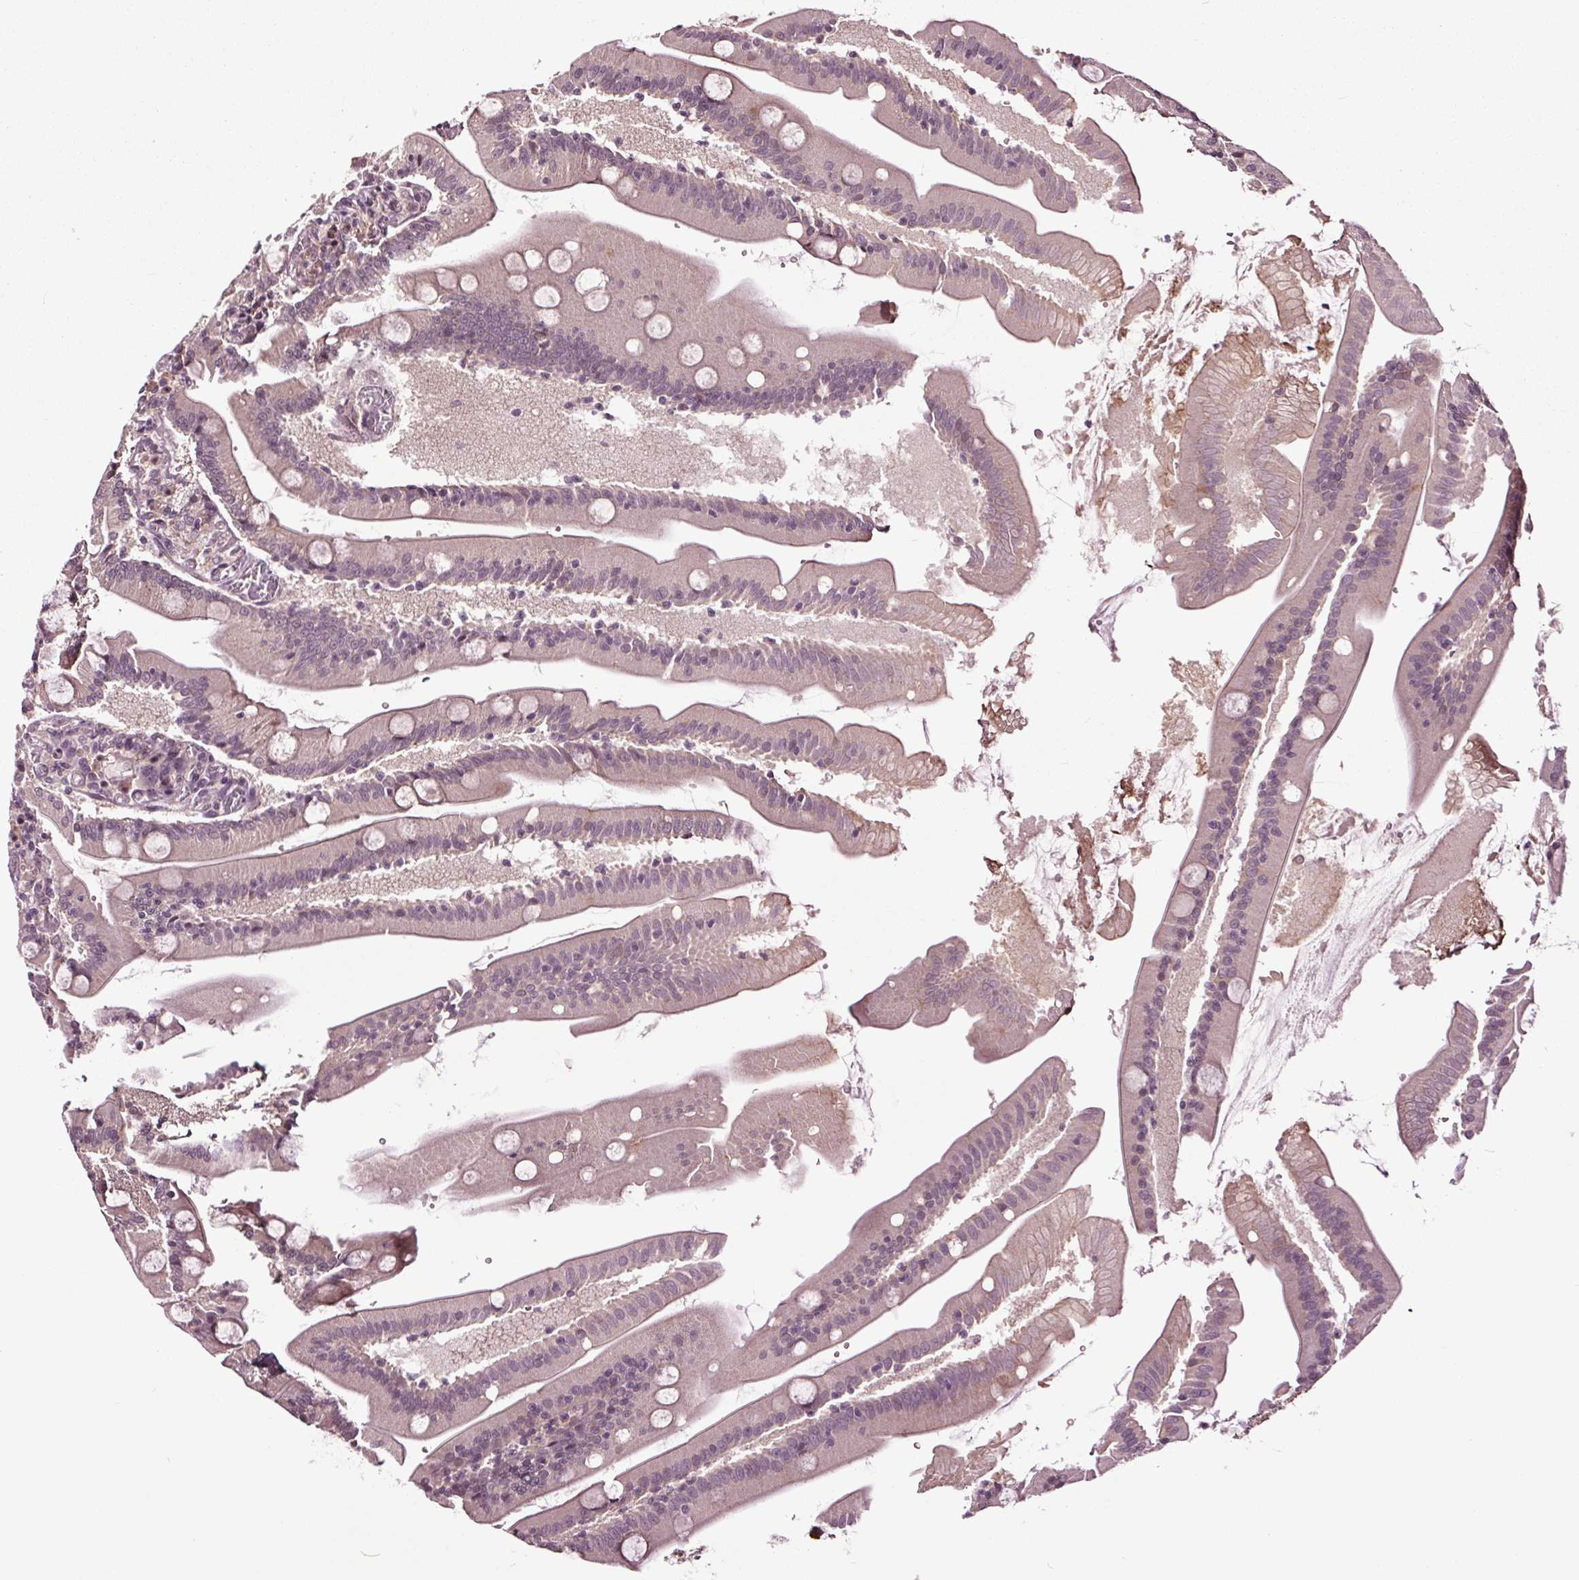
{"staining": {"intensity": "moderate", "quantity": "25%-75%", "location": "cytoplasmic/membranous"}, "tissue": "small intestine", "cell_type": "Glandular cells", "image_type": "normal", "snomed": [{"axis": "morphology", "description": "Normal tissue, NOS"}, {"axis": "topography", "description": "Small intestine"}], "caption": "Glandular cells show medium levels of moderate cytoplasmic/membranous staining in about 25%-75% of cells in normal human small intestine.", "gene": "HAUS5", "patient": {"sex": "male", "age": 37}}